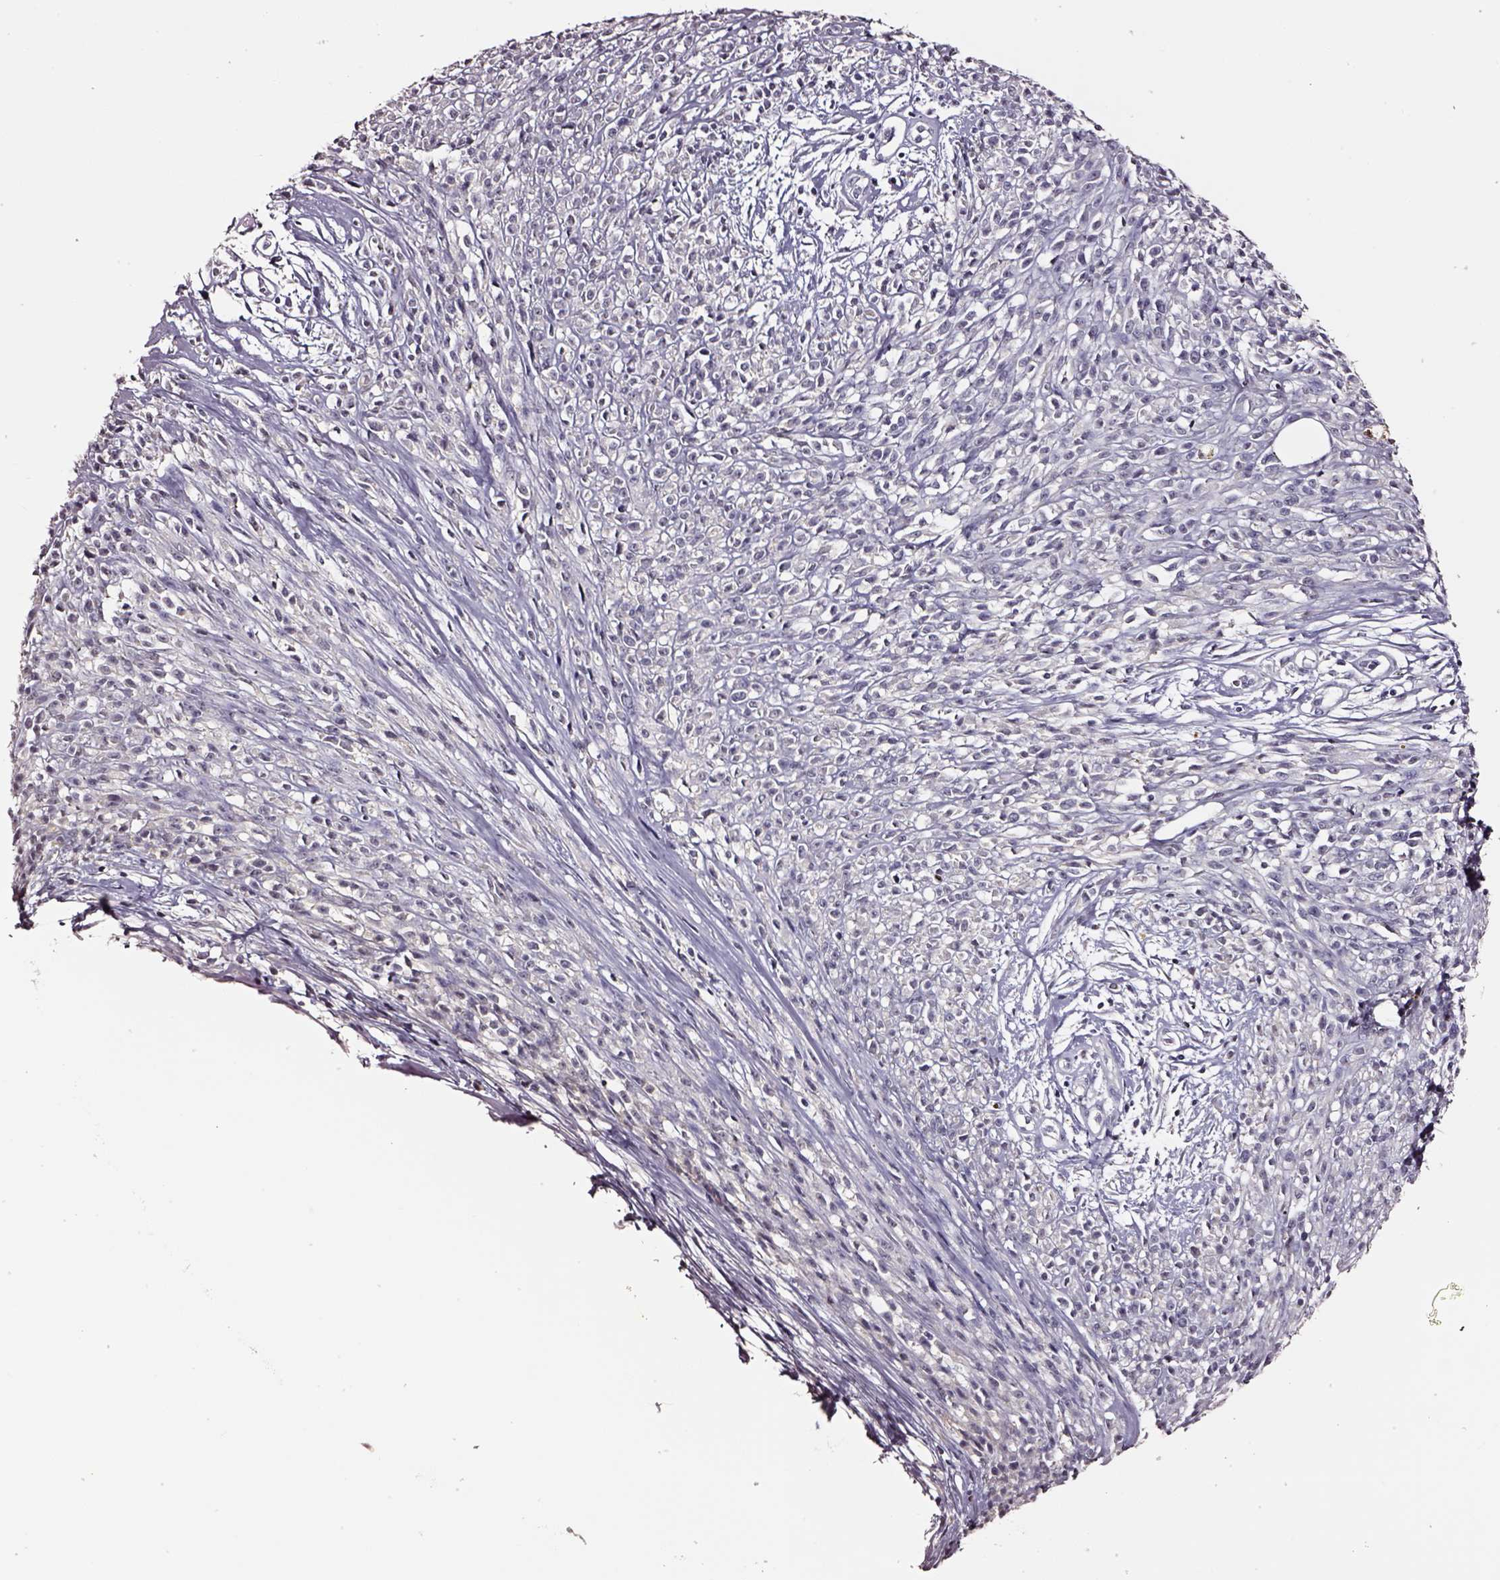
{"staining": {"intensity": "negative", "quantity": "none", "location": "none"}, "tissue": "melanoma", "cell_type": "Tumor cells", "image_type": "cancer", "snomed": [{"axis": "morphology", "description": "Malignant melanoma, NOS"}, {"axis": "topography", "description": "Skin"}, {"axis": "topography", "description": "Skin of trunk"}], "caption": "Melanoma stained for a protein using immunohistochemistry (IHC) shows no staining tumor cells.", "gene": "SMIM17", "patient": {"sex": "male", "age": 74}}